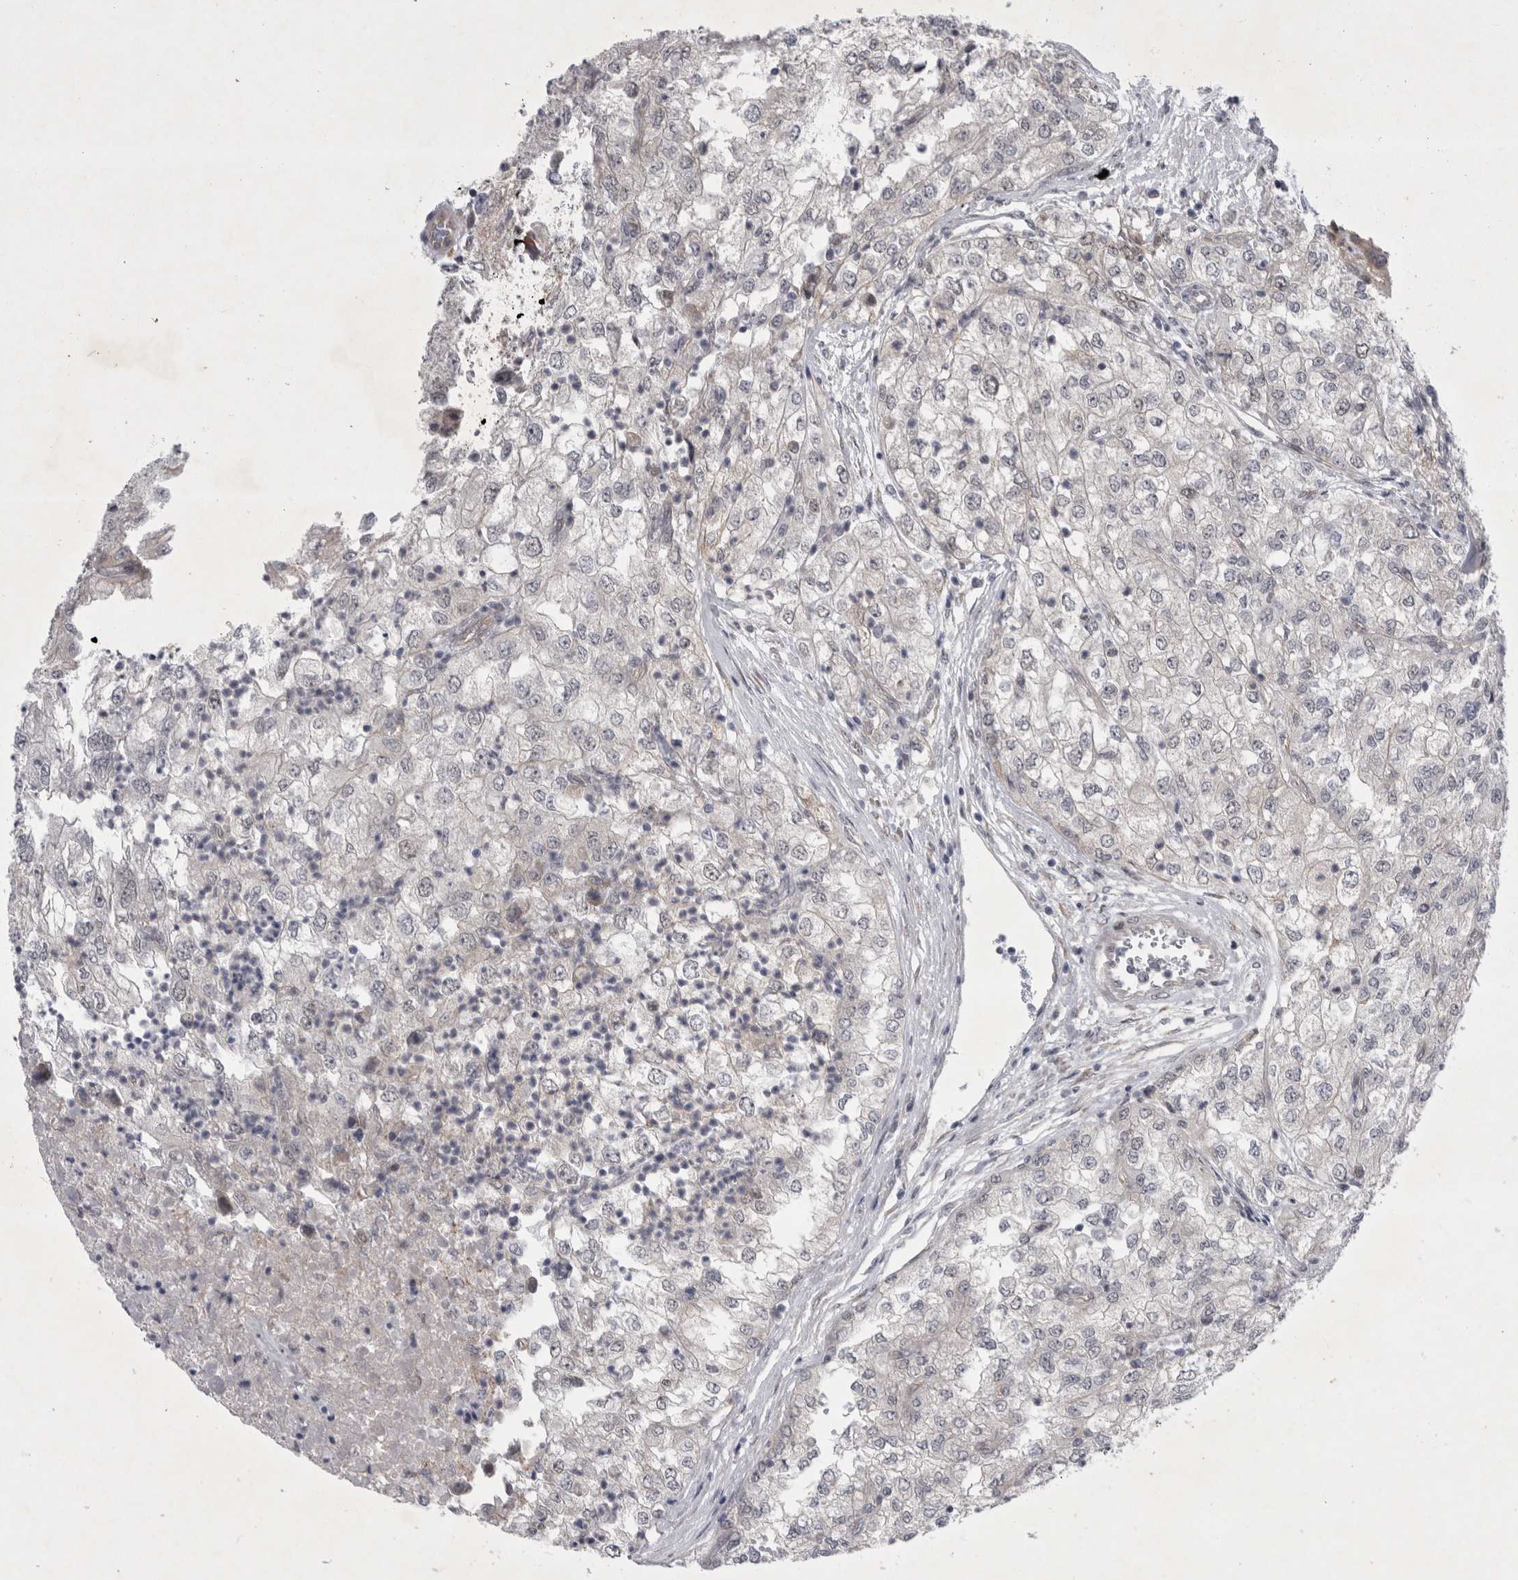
{"staining": {"intensity": "negative", "quantity": "none", "location": "none"}, "tissue": "renal cancer", "cell_type": "Tumor cells", "image_type": "cancer", "snomed": [{"axis": "morphology", "description": "Adenocarcinoma, NOS"}, {"axis": "topography", "description": "Kidney"}], "caption": "There is no significant positivity in tumor cells of renal adenocarcinoma.", "gene": "PARP11", "patient": {"sex": "female", "age": 54}}